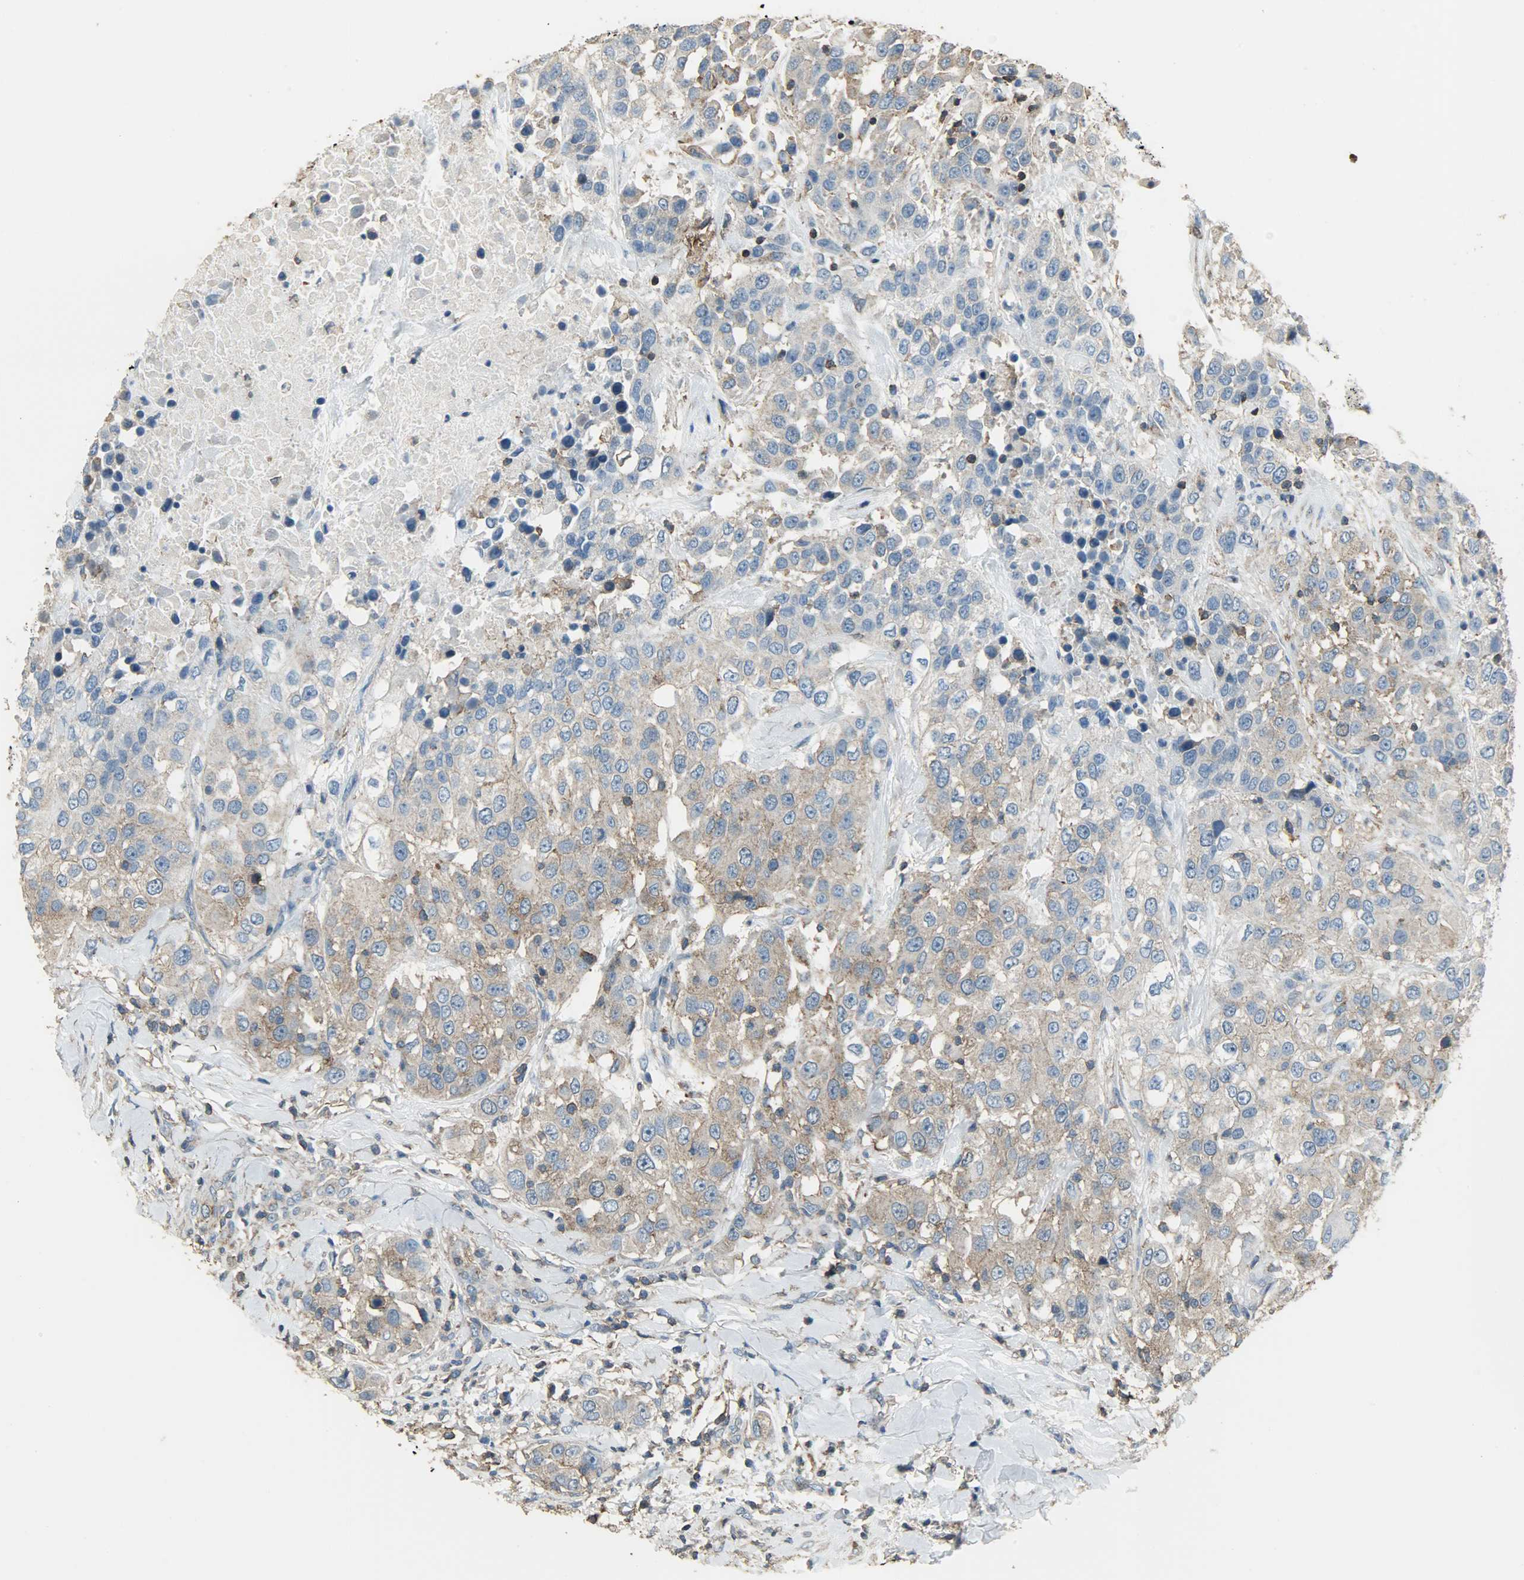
{"staining": {"intensity": "moderate", "quantity": ">75%", "location": "cytoplasmic/membranous"}, "tissue": "urothelial cancer", "cell_type": "Tumor cells", "image_type": "cancer", "snomed": [{"axis": "morphology", "description": "Urothelial carcinoma, High grade"}, {"axis": "topography", "description": "Urinary bladder"}], "caption": "Protein staining of urothelial cancer tissue exhibits moderate cytoplasmic/membranous staining in about >75% of tumor cells.", "gene": "DNAJA4", "patient": {"sex": "female", "age": 80}}